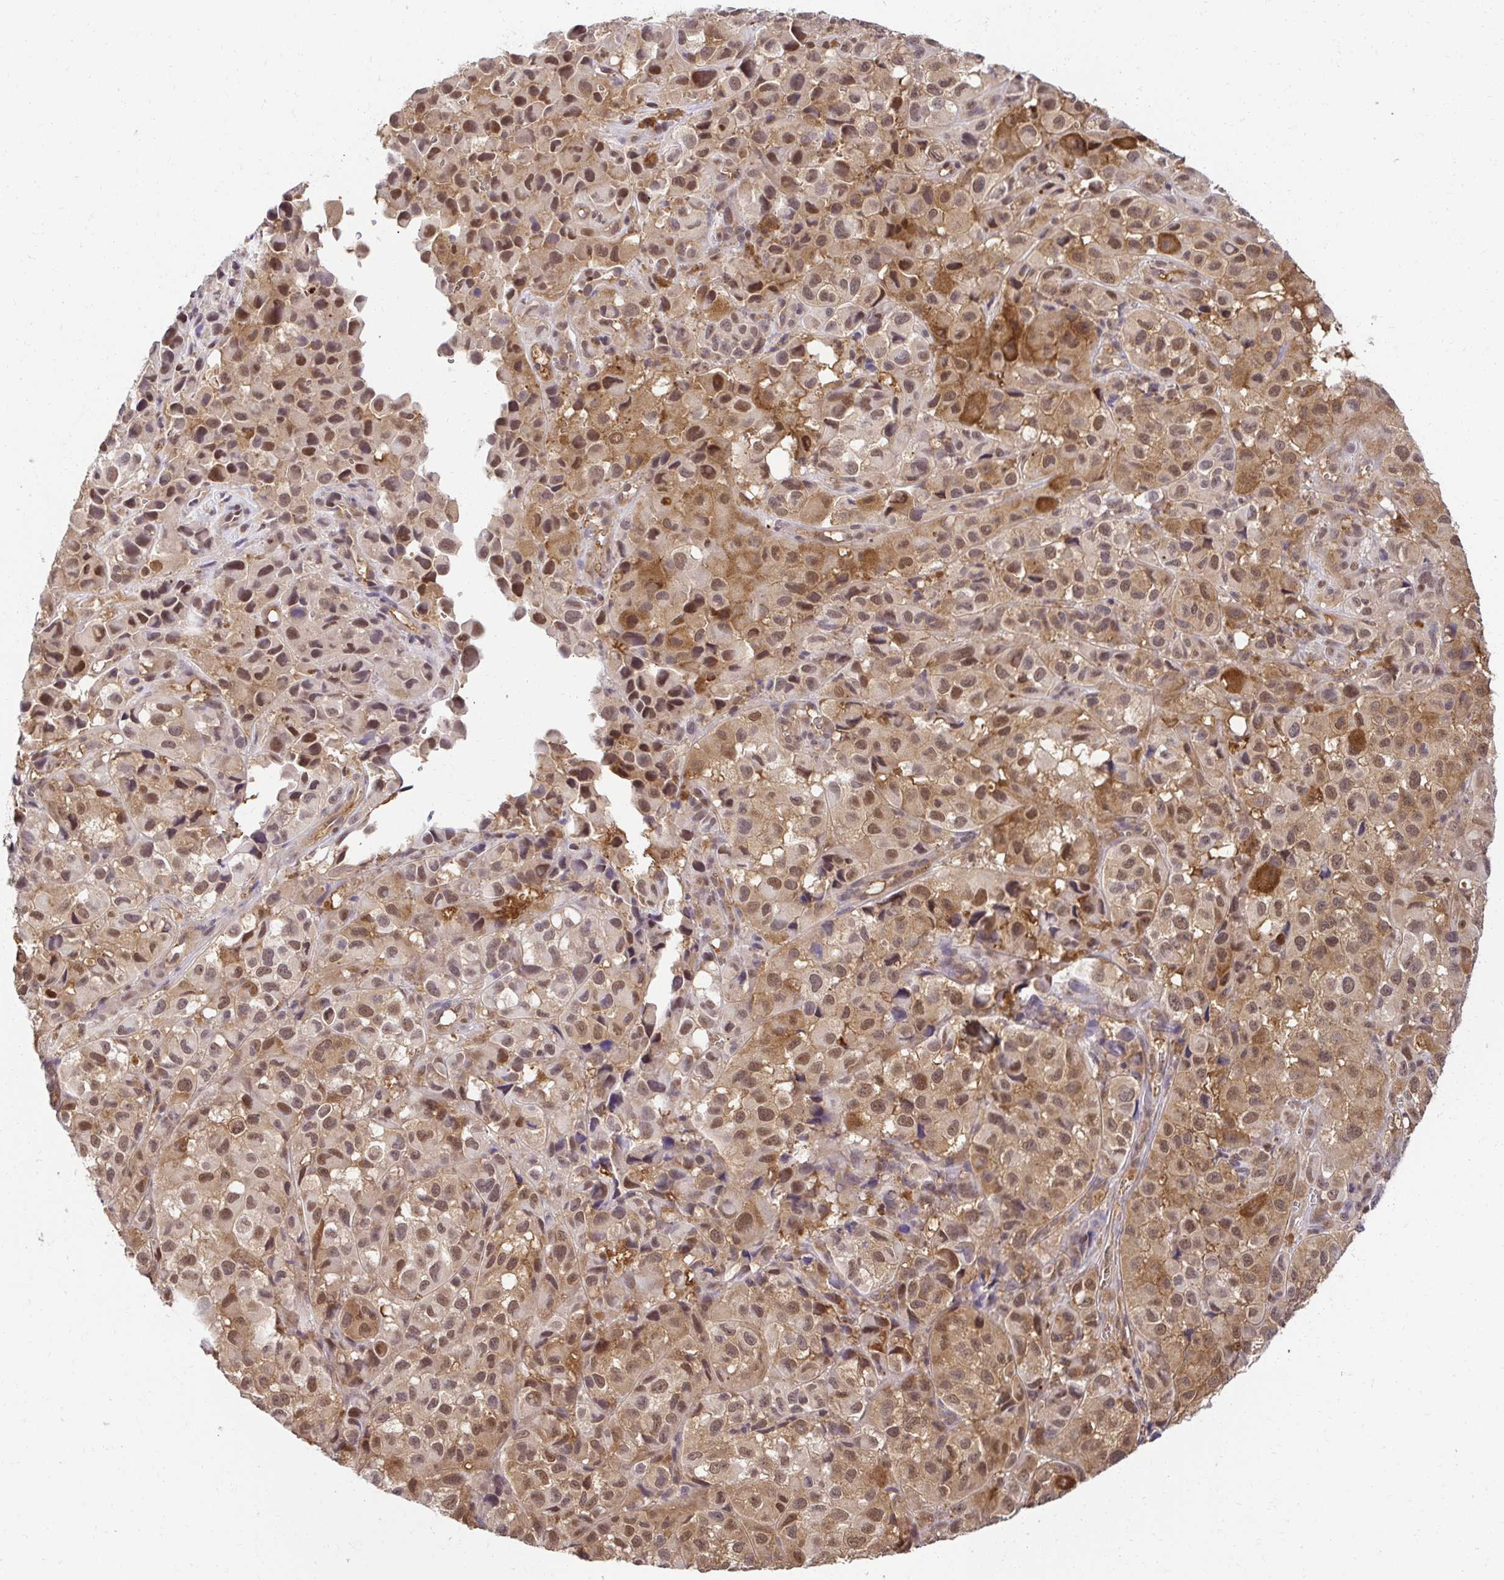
{"staining": {"intensity": "moderate", "quantity": ">75%", "location": "cytoplasmic/membranous,nuclear"}, "tissue": "melanoma", "cell_type": "Tumor cells", "image_type": "cancer", "snomed": [{"axis": "morphology", "description": "Malignant melanoma, NOS"}, {"axis": "topography", "description": "Skin"}], "caption": "This micrograph exhibits malignant melanoma stained with immunohistochemistry (IHC) to label a protein in brown. The cytoplasmic/membranous and nuclear of tumor cells show moderate positivity for the protein. Nuclei are counter-stained blue.", "gene": "PSMA4", "patient": {"sex": "male", "age": 93}}